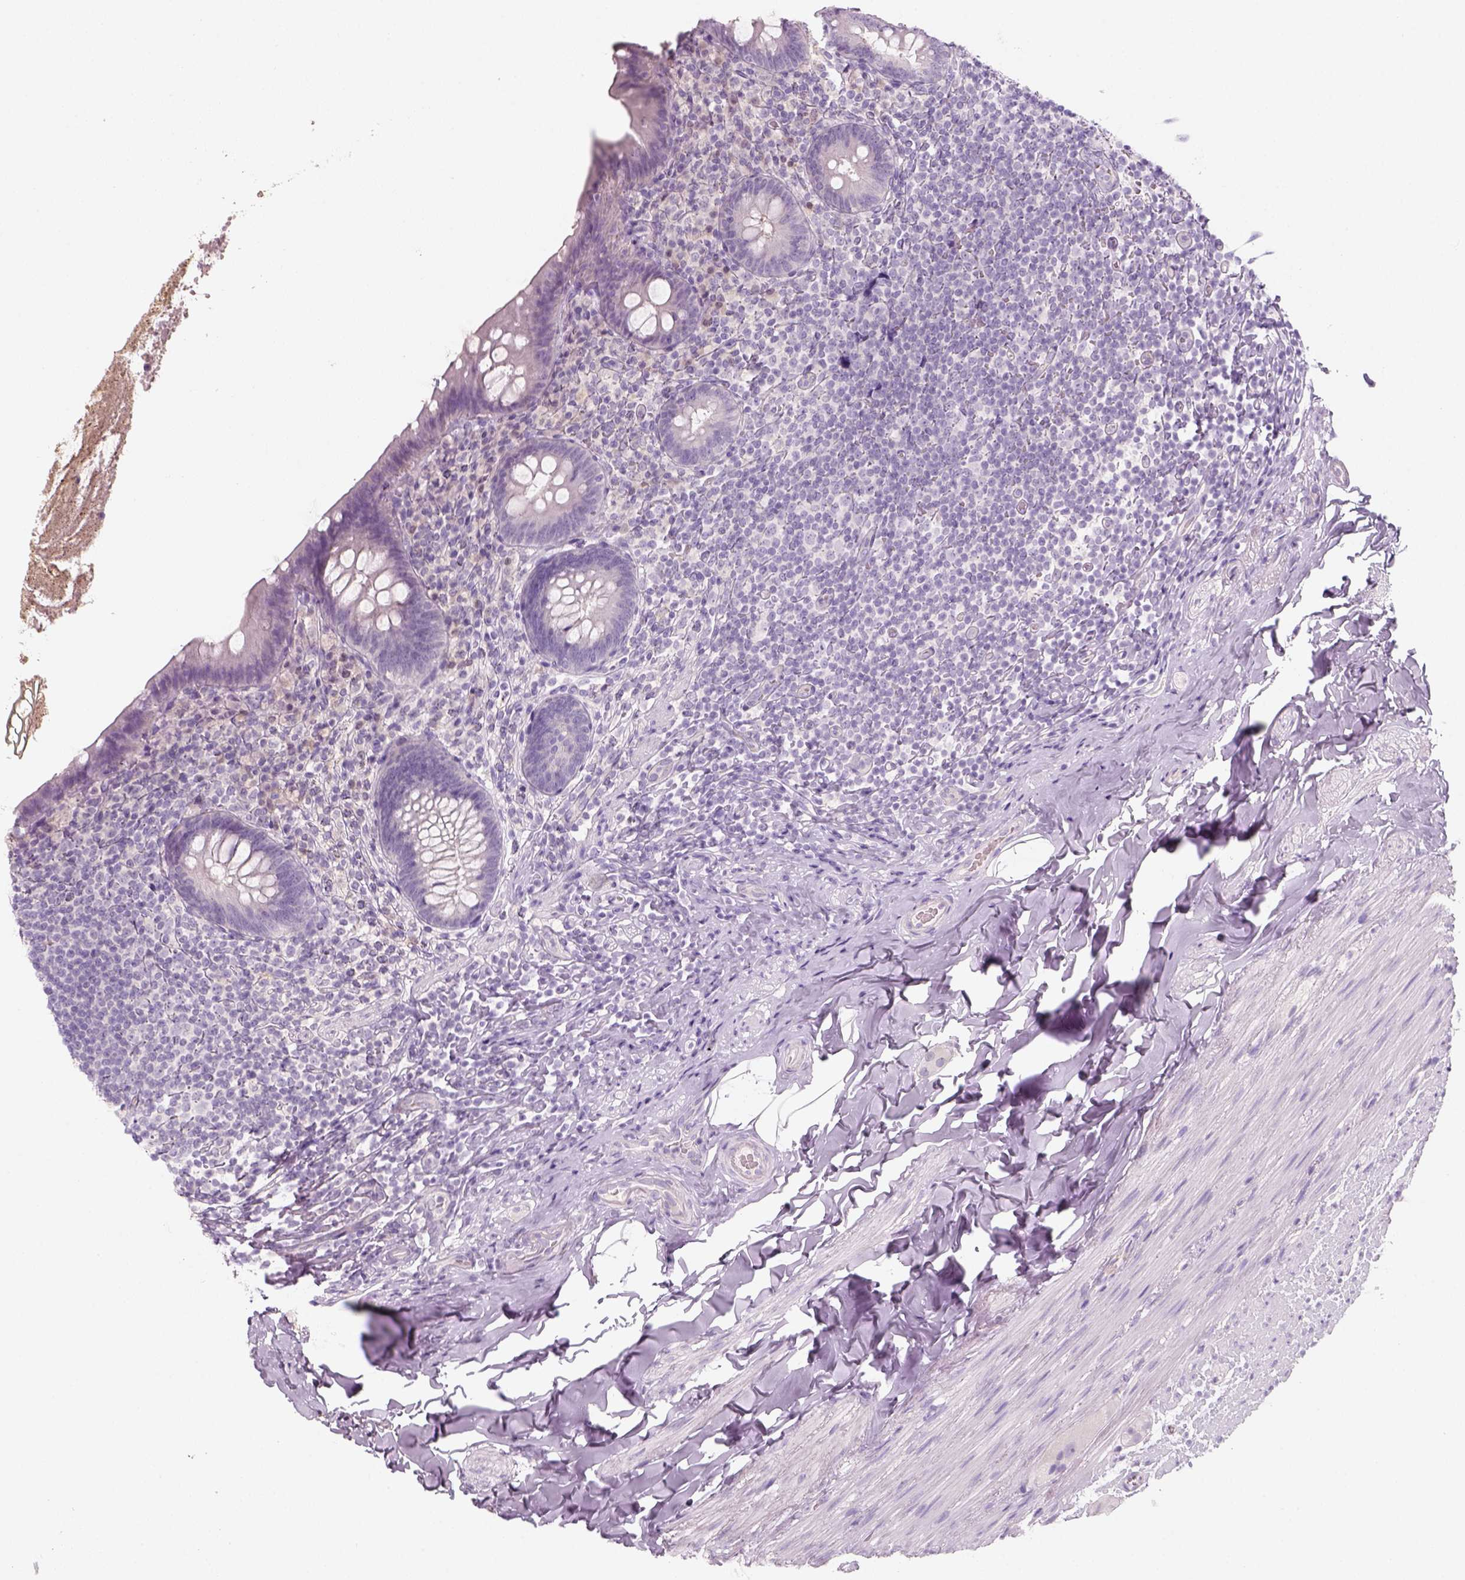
{"staining": {"intensity": "negative", "quantity": "none", "location": "none"}, "tissue": "appendix", "cell_type": "Glandular cells", "image_type": "normal", "snomed": [{"axis": "morphology", "description": "Normal tissue, NOS"}, {"axis": "topography", "description": "Appendix"}], "caption": "Immunohistochemistry micrograph of normal human appendix stained for a protein (brown), which demonstrates no positivity in glandular cells. (Stains: DAB (3,3'-diaminobenzidine) IHC with hematoxylin counter stain, Microscopy: brightfield microscopy at high magnification).", "gene": "KRT25", "patient": {"sex": "male", "age": 47}}